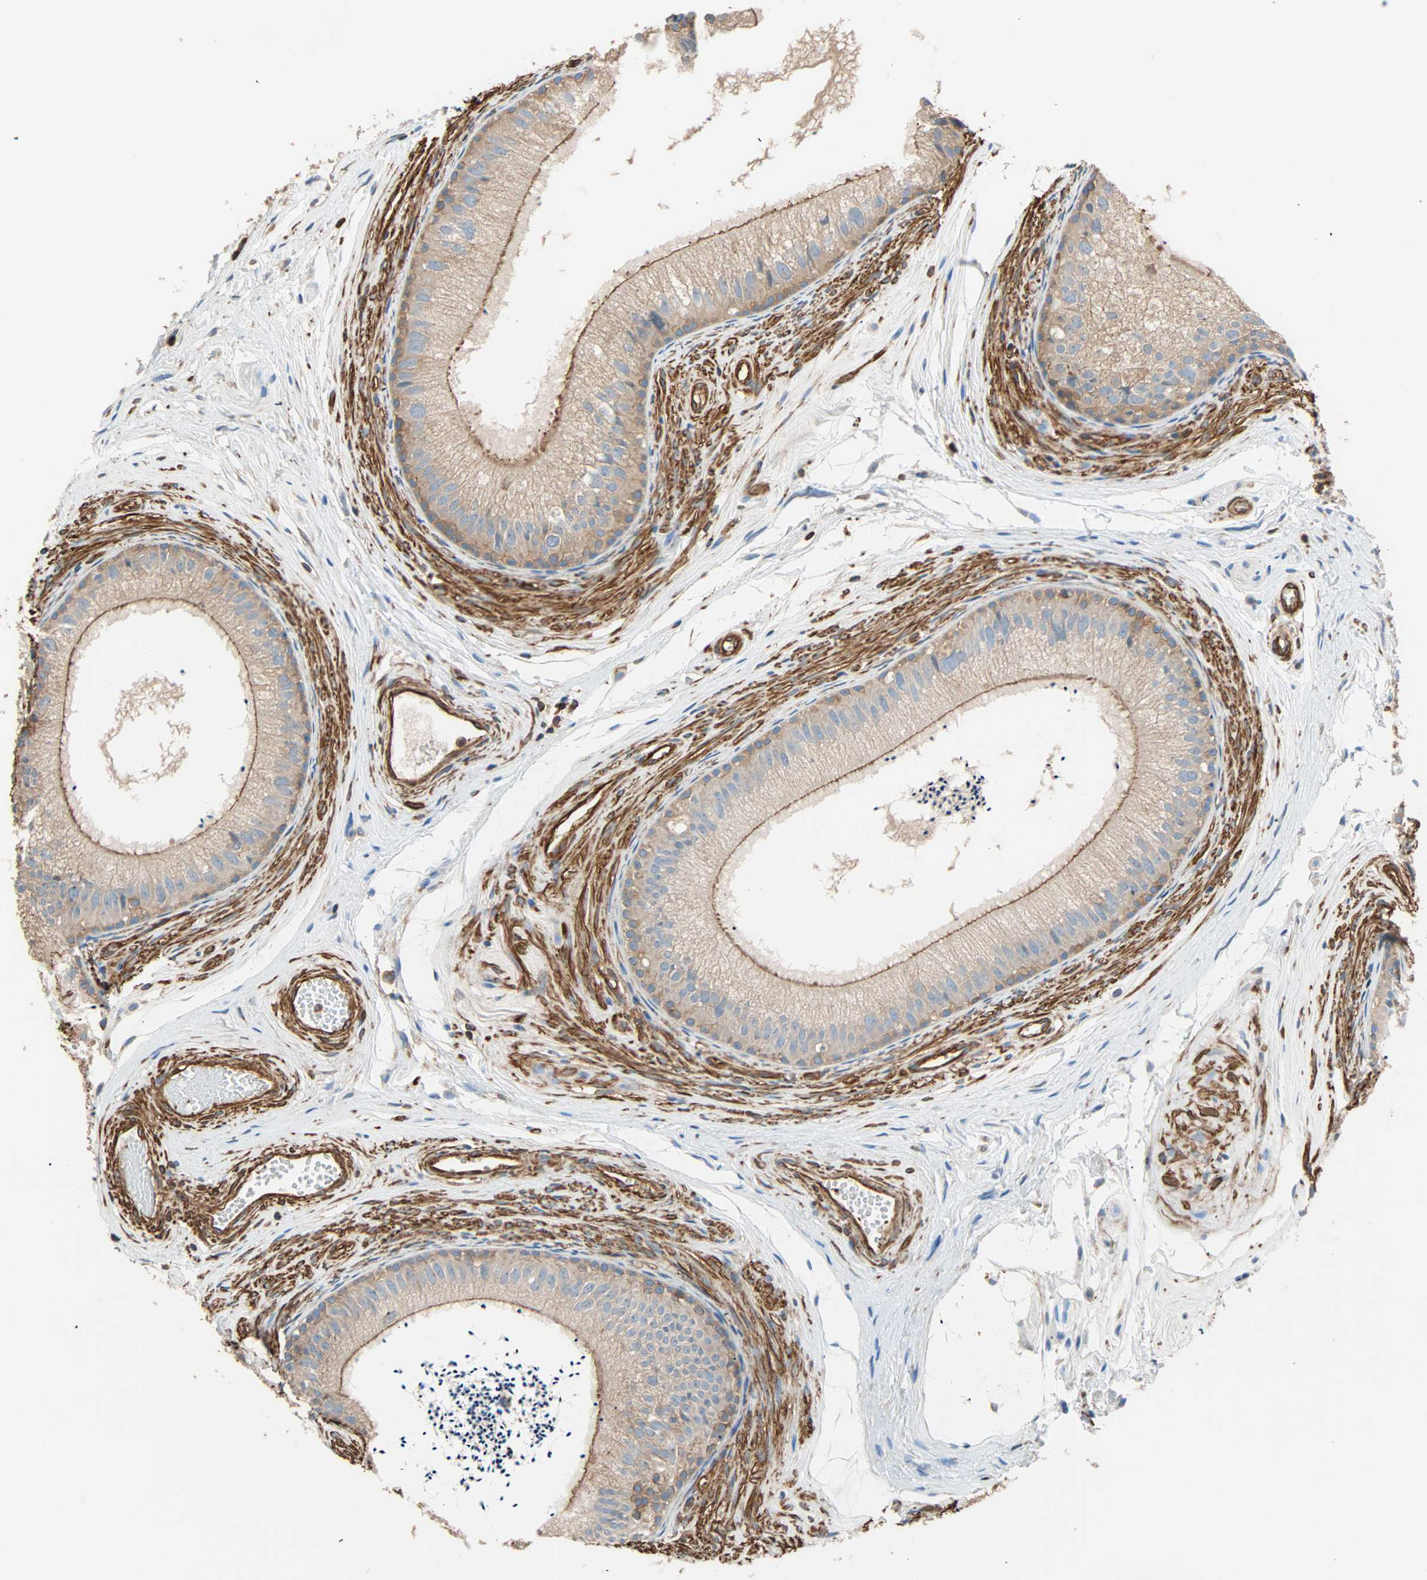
{"staining": {"intensity": "moderate", "quantity": ">75%", "location": "cytoplasmic/membranous"}, "tissue": "epididymis", "cell_type": "Glandular cells", "image_type": "normal", "snomed": [{"axis": "morphology", "description": "Normal tissue, NOS"}, {"axis": "topography", "description": "Epididymis"}], "caption": "Glandular cells exhibit moderate cytoplasmic/membranous expression in approximately >75% of cells in unremarkable epididymis.", "gene": "GALNT10", "patient": {"sex": "male", "age": 56}}